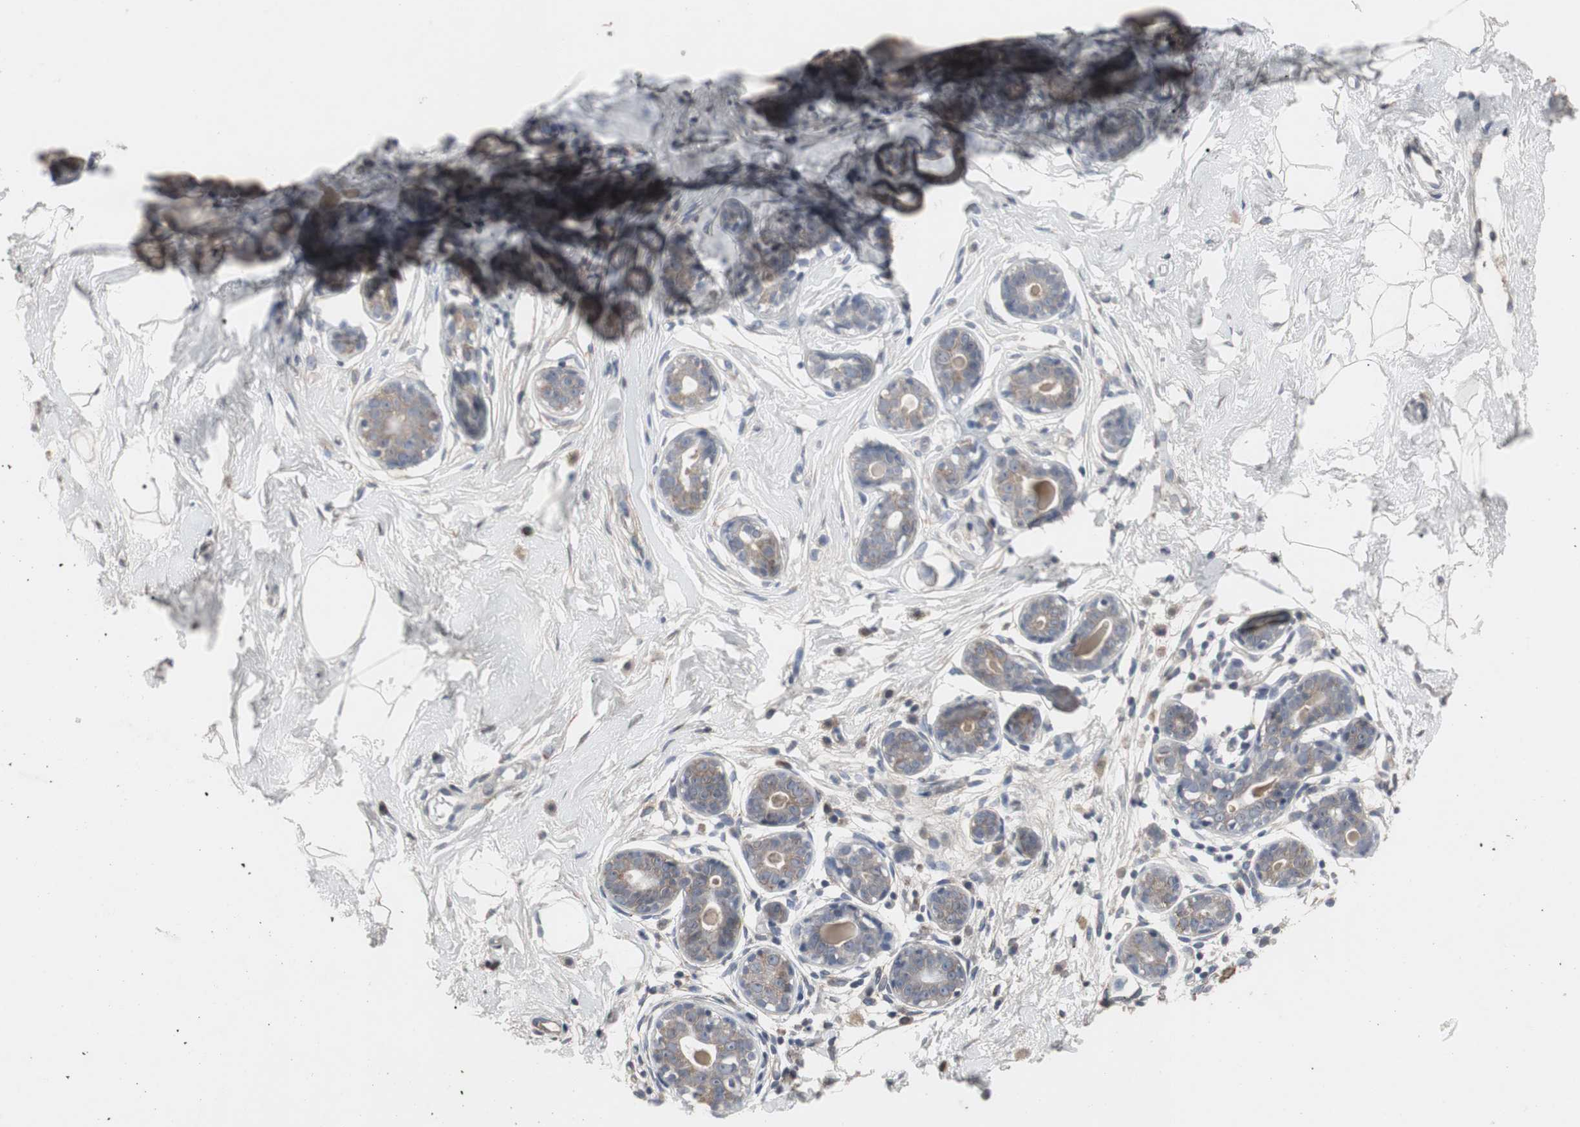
{"staining": {"intensity": "negative", "quantity": "none", "location": "none"}, "tissue": "breast", "cell_type": "Adipocytes", "image_type": "normal", "snomed": [{"axis": "morphology", "description": "Normal tissue, NOS"}, {"axis": "topography", "description": "Breast"}], "caption": "High magnification brightfield microscopy of normal breast stained with DAB (3,3'-diaminobenzidine) (brown) and counterstained with hematoxylin (blue): adipocytes show no significant staining.", "gene": "ACAA1", "patient": {"sex": "female", "age": 23}}